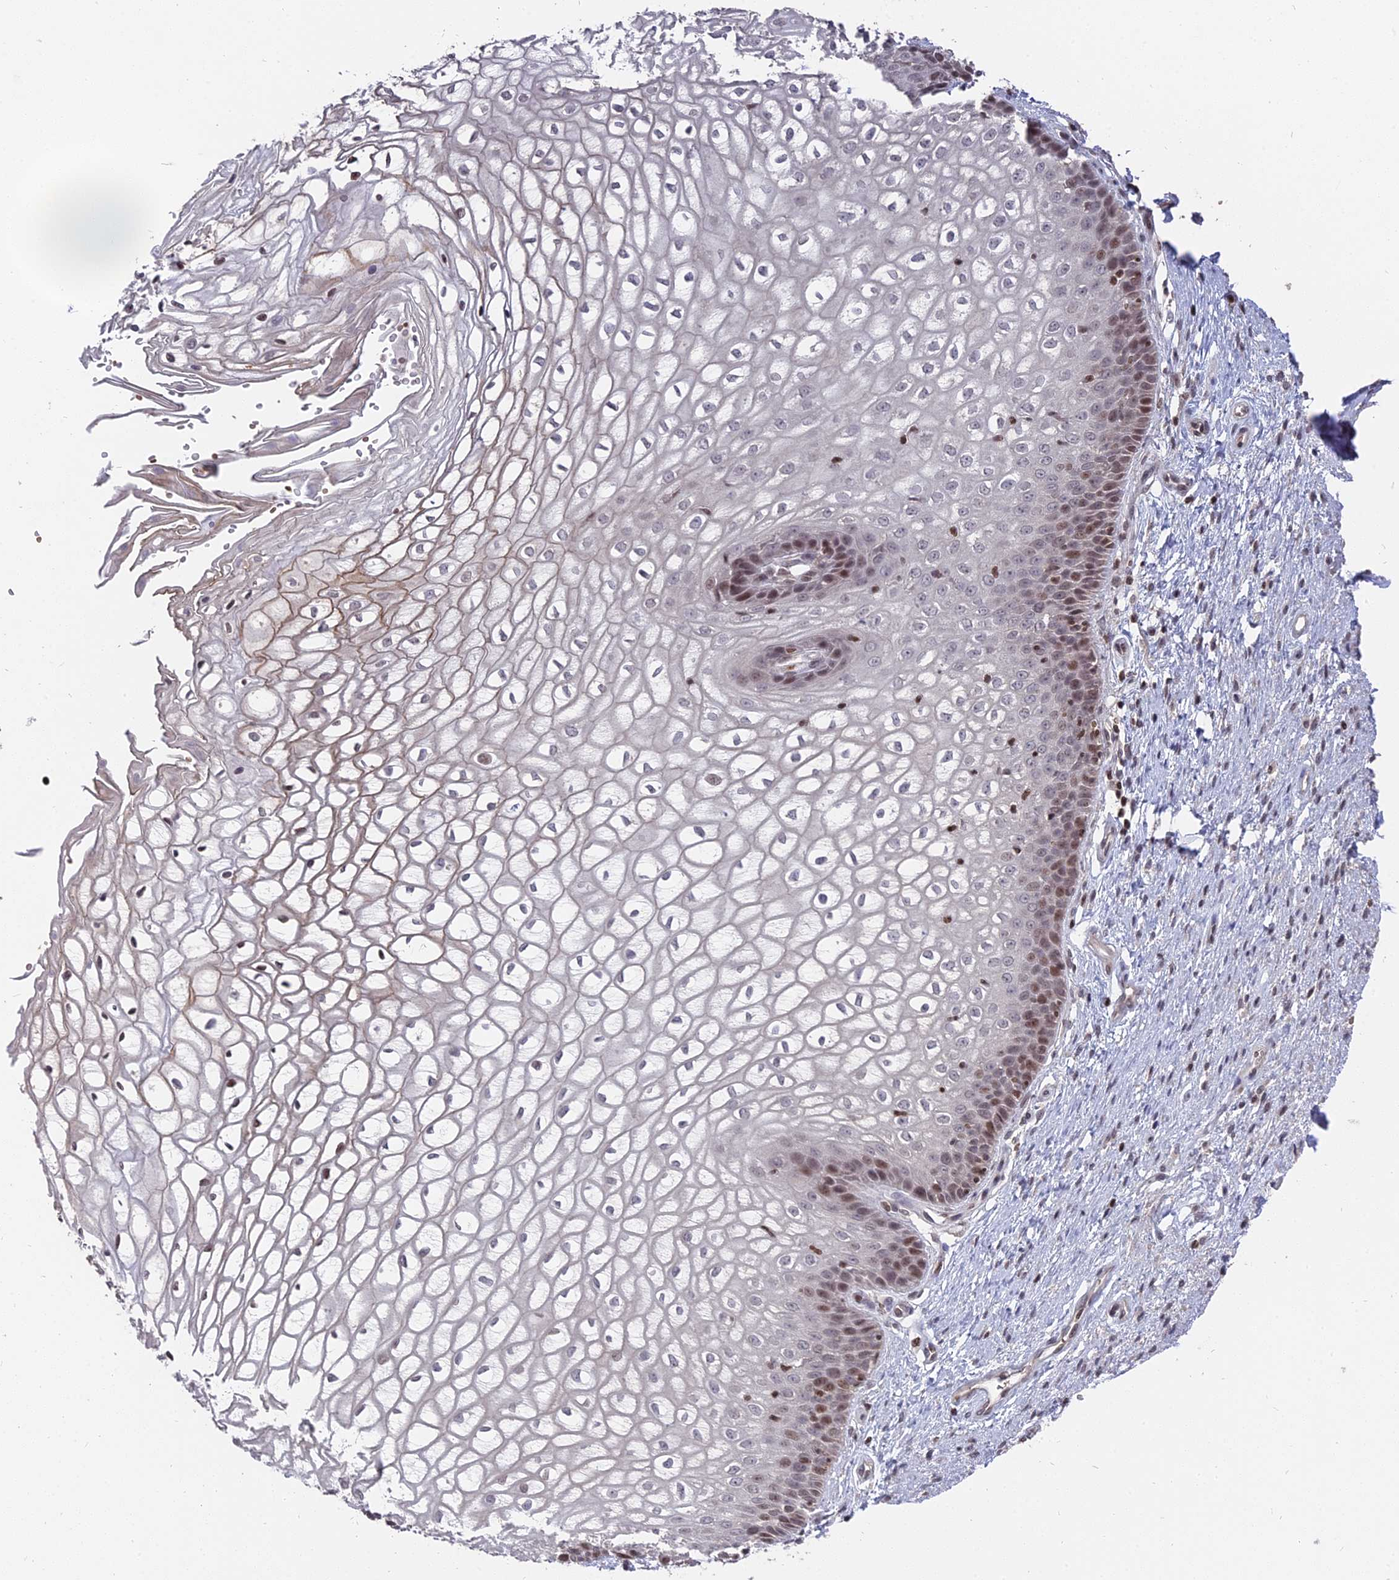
{"staining": {"intensity": "moderate", "quantity": "<25%", "location": "nuclear"}, "tissue": "vagina", "cell_type": "Squamous epithelial cells", "image_type": "normal", "snomed": [{"axis": "morphology", "description": "Normal tissue, NOS"}, {"axis": "topography", "description": "Vagina"}], "caption": "A low amount of moderate nuclear staining is appreciated in approximately <25% of squamous epithelial cells in unremarkable vagina. (brown staining indicates protein expression, while blue staining denotes nuclei).", "gene": "NR1H3", "patient": {"sex": "female", "age": 34}}